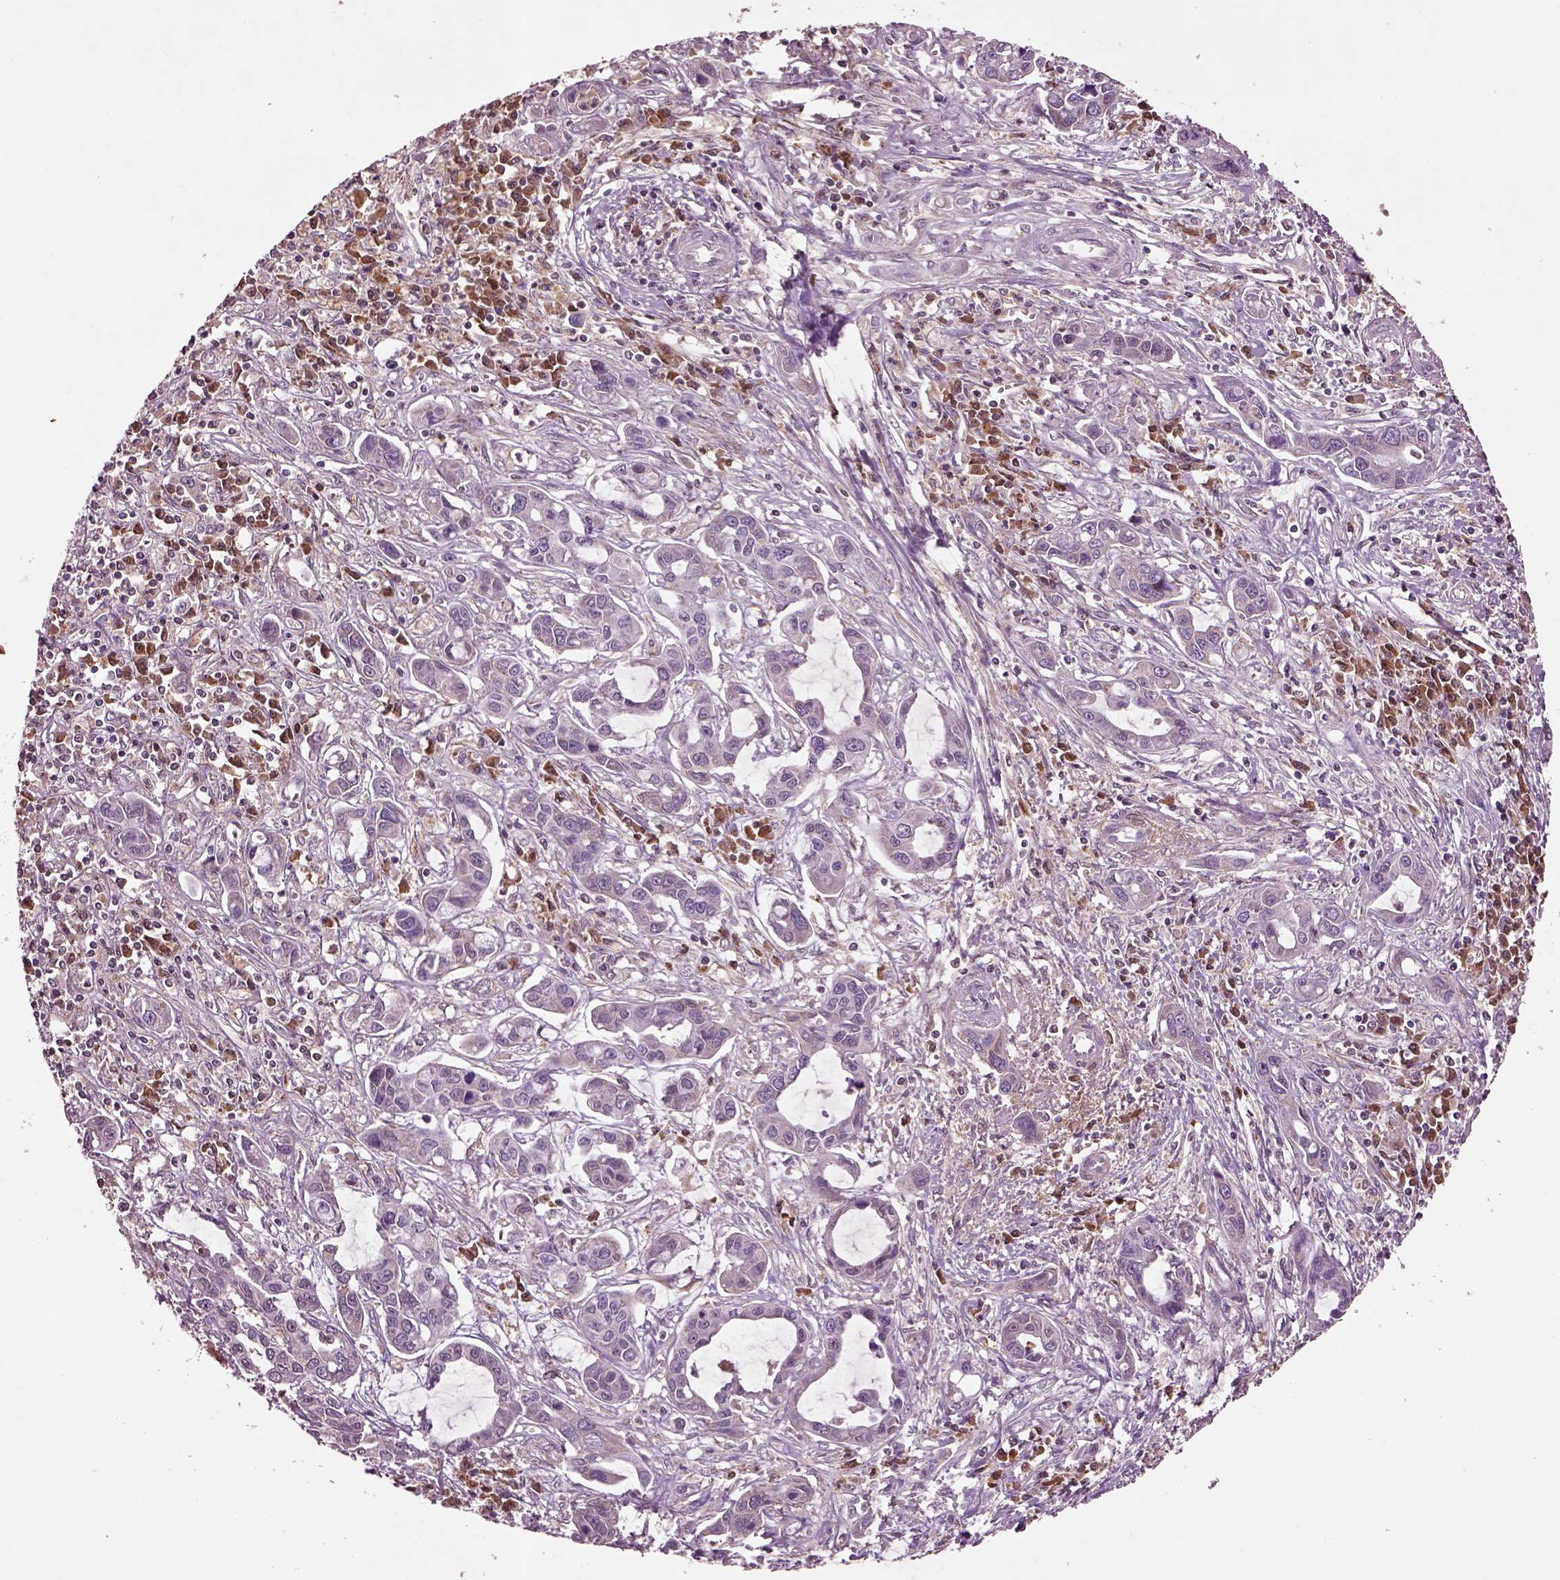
{"staining": {"intensity": "negative", "quantity": "none", "location": "none"}, "tissue": "liver cancer", "cell_type": "Tumor cells", "image_type": "cancer", "snomed": [{"axis": "morphology", "description": "Cholangiocarcinoma"}, {"axis": "topography", "description": "Liver"}], "caption": "A high-resolution image shows immunohistochemistry staining of liver cholangiocarcinoma, which exhibits no significant positivity in tumor cells.", "gene": "MDP1", "patient": {"sex": "male", "age": 58}}